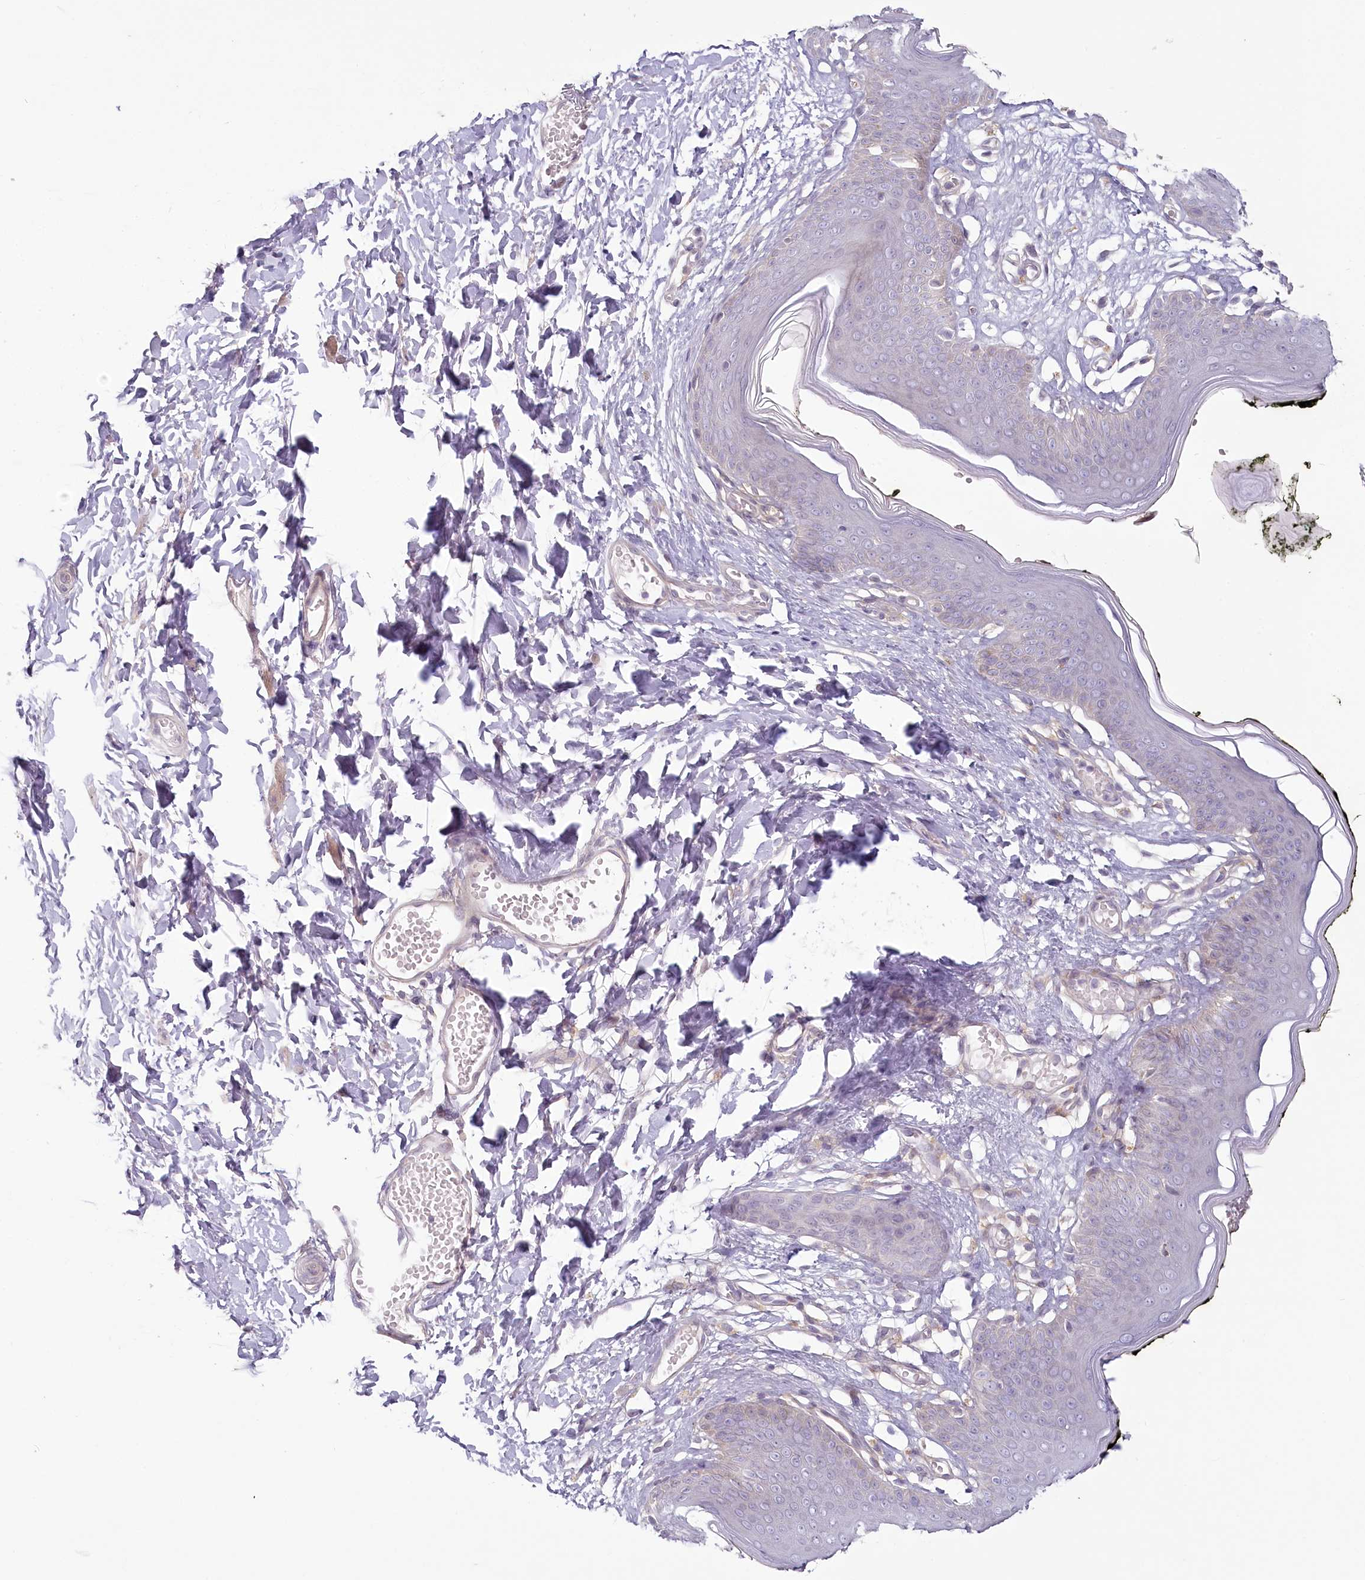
{"staining": {"intensity": "moderate", "quantity": "<25%", "location": "cytoplasmic/membranous"}, "tissue": "skin", "cell_type": "Epidermal cells", "image_type": "normal", "snomed": [{"axis": "morphology", "description": "Normal tissue, NOS"}, {"axis": "morphology", "description": "Inflammation, NOS"}, {"axis": "topography", "description": "Vulva"}], "caption": "Protein staining exhibits moderate cytoplasmic/membranous staining in about <25% of epidermal cells in unremarkable skin.", "gene": "USP11", "patient": {"sex": "female", "age": 84}}